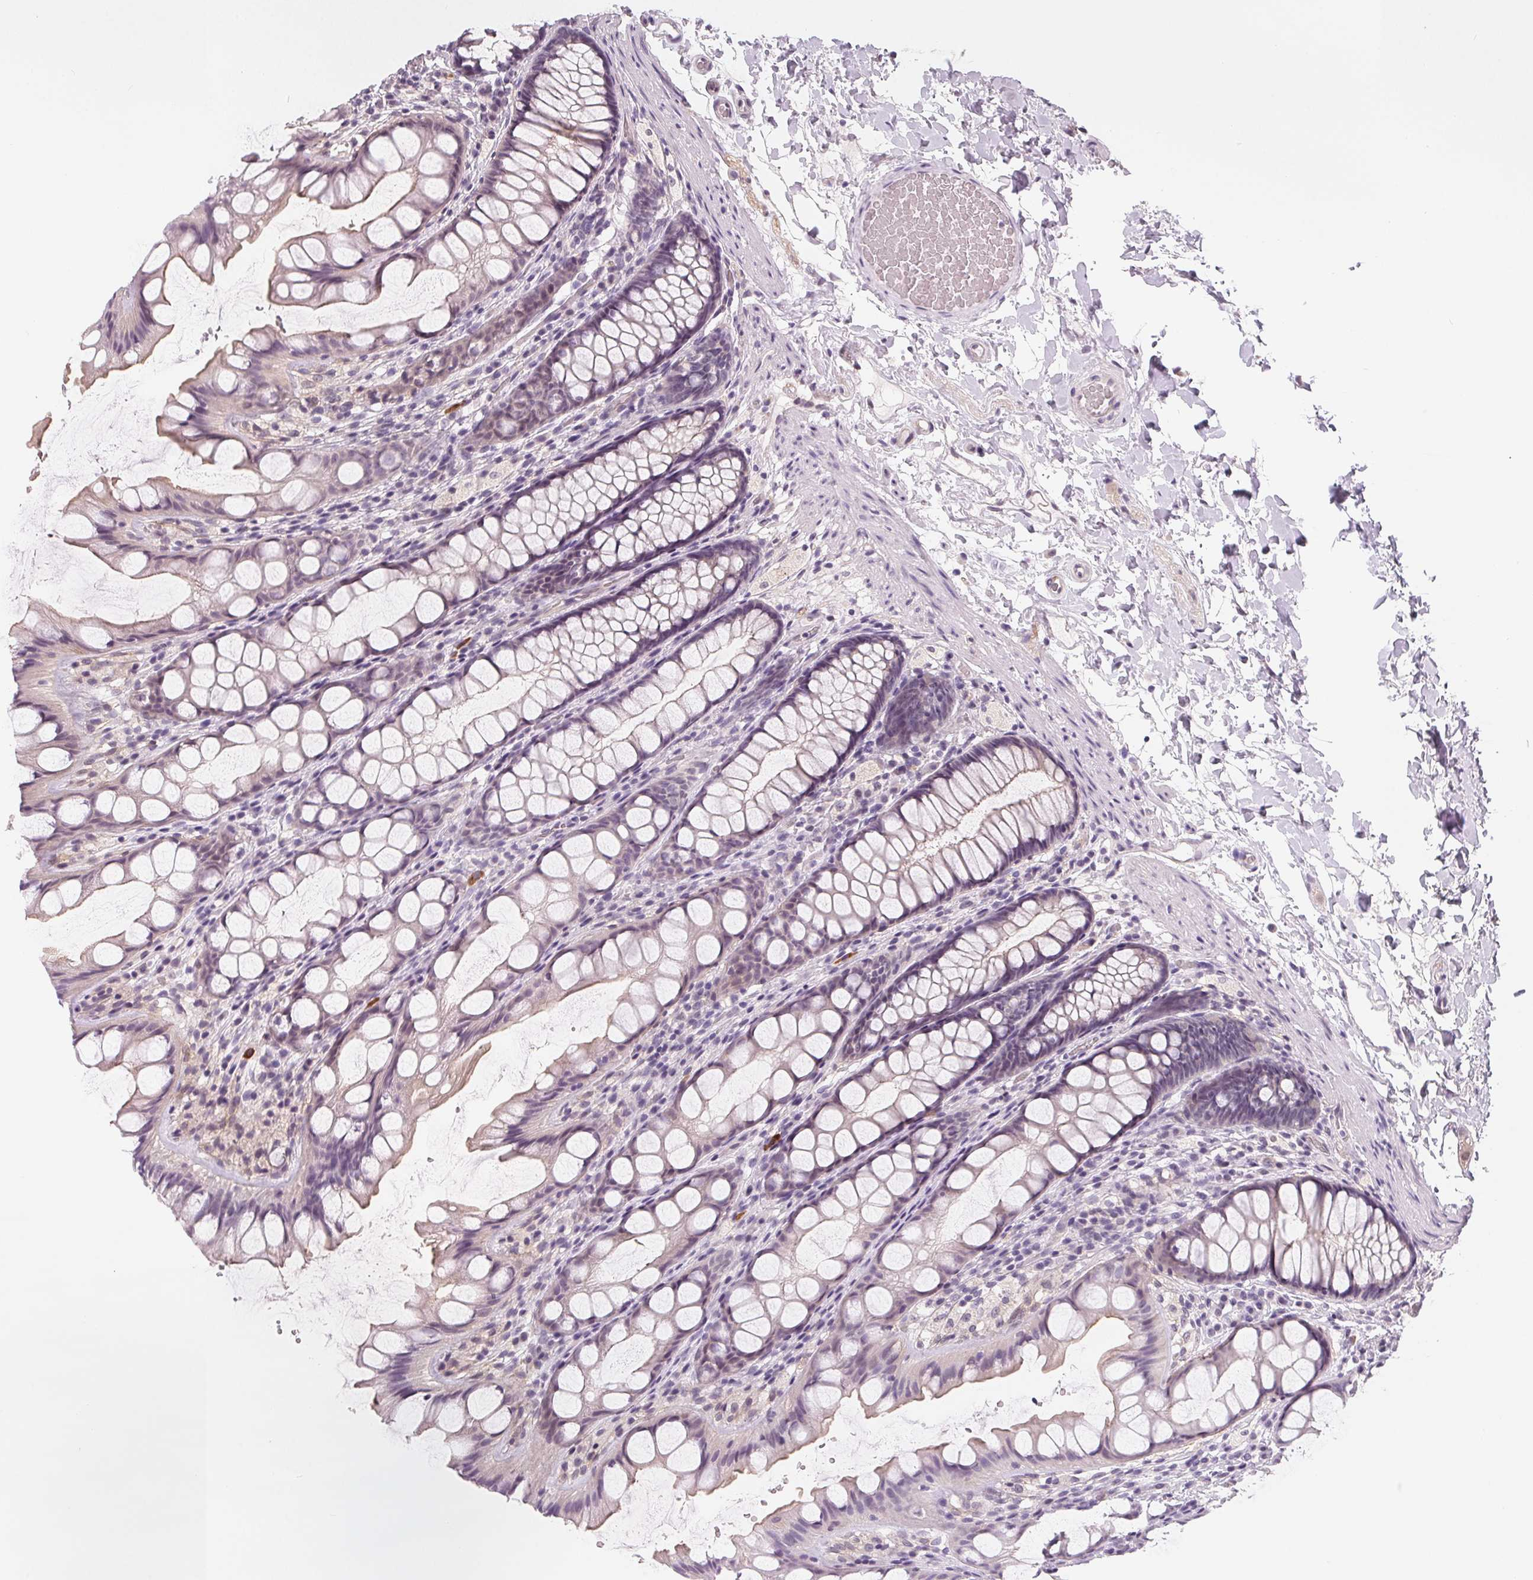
{"staining": {"intensity": "weak", "quantity": "<25%", "location": "cytoplasmic/membranous"}, "tissue": "colon", "cell_type": "Endothelial cells", "image_type": "normal", "snomed": [{"axis": "morphology", "description": "Normal tissue, NOS"}, {"axis": "topography", "description": "Colon"}], "caption": "Endothelial cells show no significant positivity in normal colon.", "gene": "CFC1B", "patient": {"sex": "male", "age": 47}}